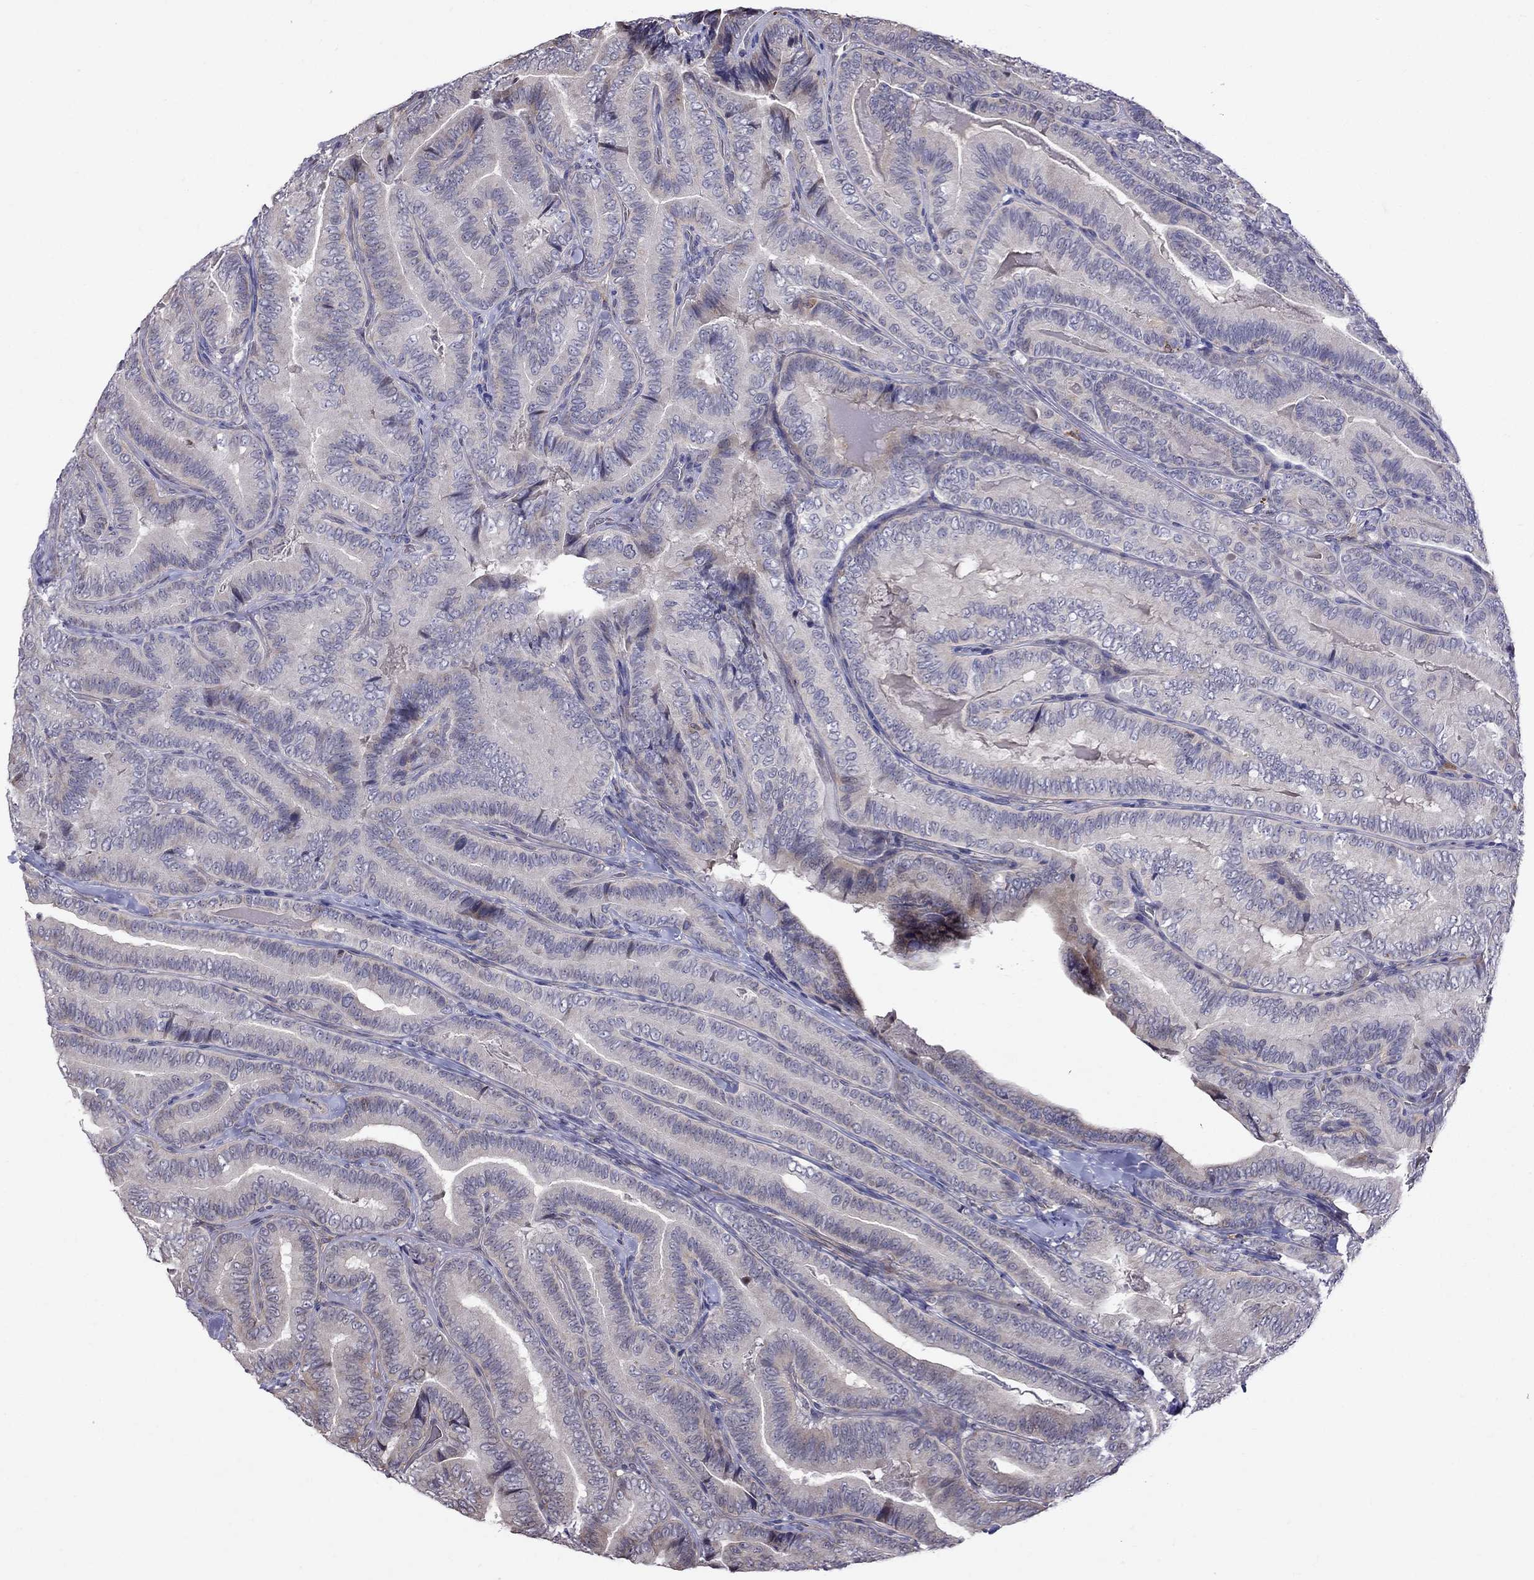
{"staining": {"intensity": "negative", "quantity": "none", "location": "none"}, "tissue": "thyroid cancer", "cell_type": "Tumor cells", "image_type": "cancer", "snomed": [{"axis": "morphology", "description": "Papillary adenocarcinoma, NOS"}, {"axis": "topography", "description": "Thyroid gland"}], "caption": "This is a micrograph of immunohistochemistry staining of thyroid papillary adenocarcinoma, which shows no positivity in tumor cells.", "gene": "ADAM28", "patient": {"sex": "male", "age": 61}}